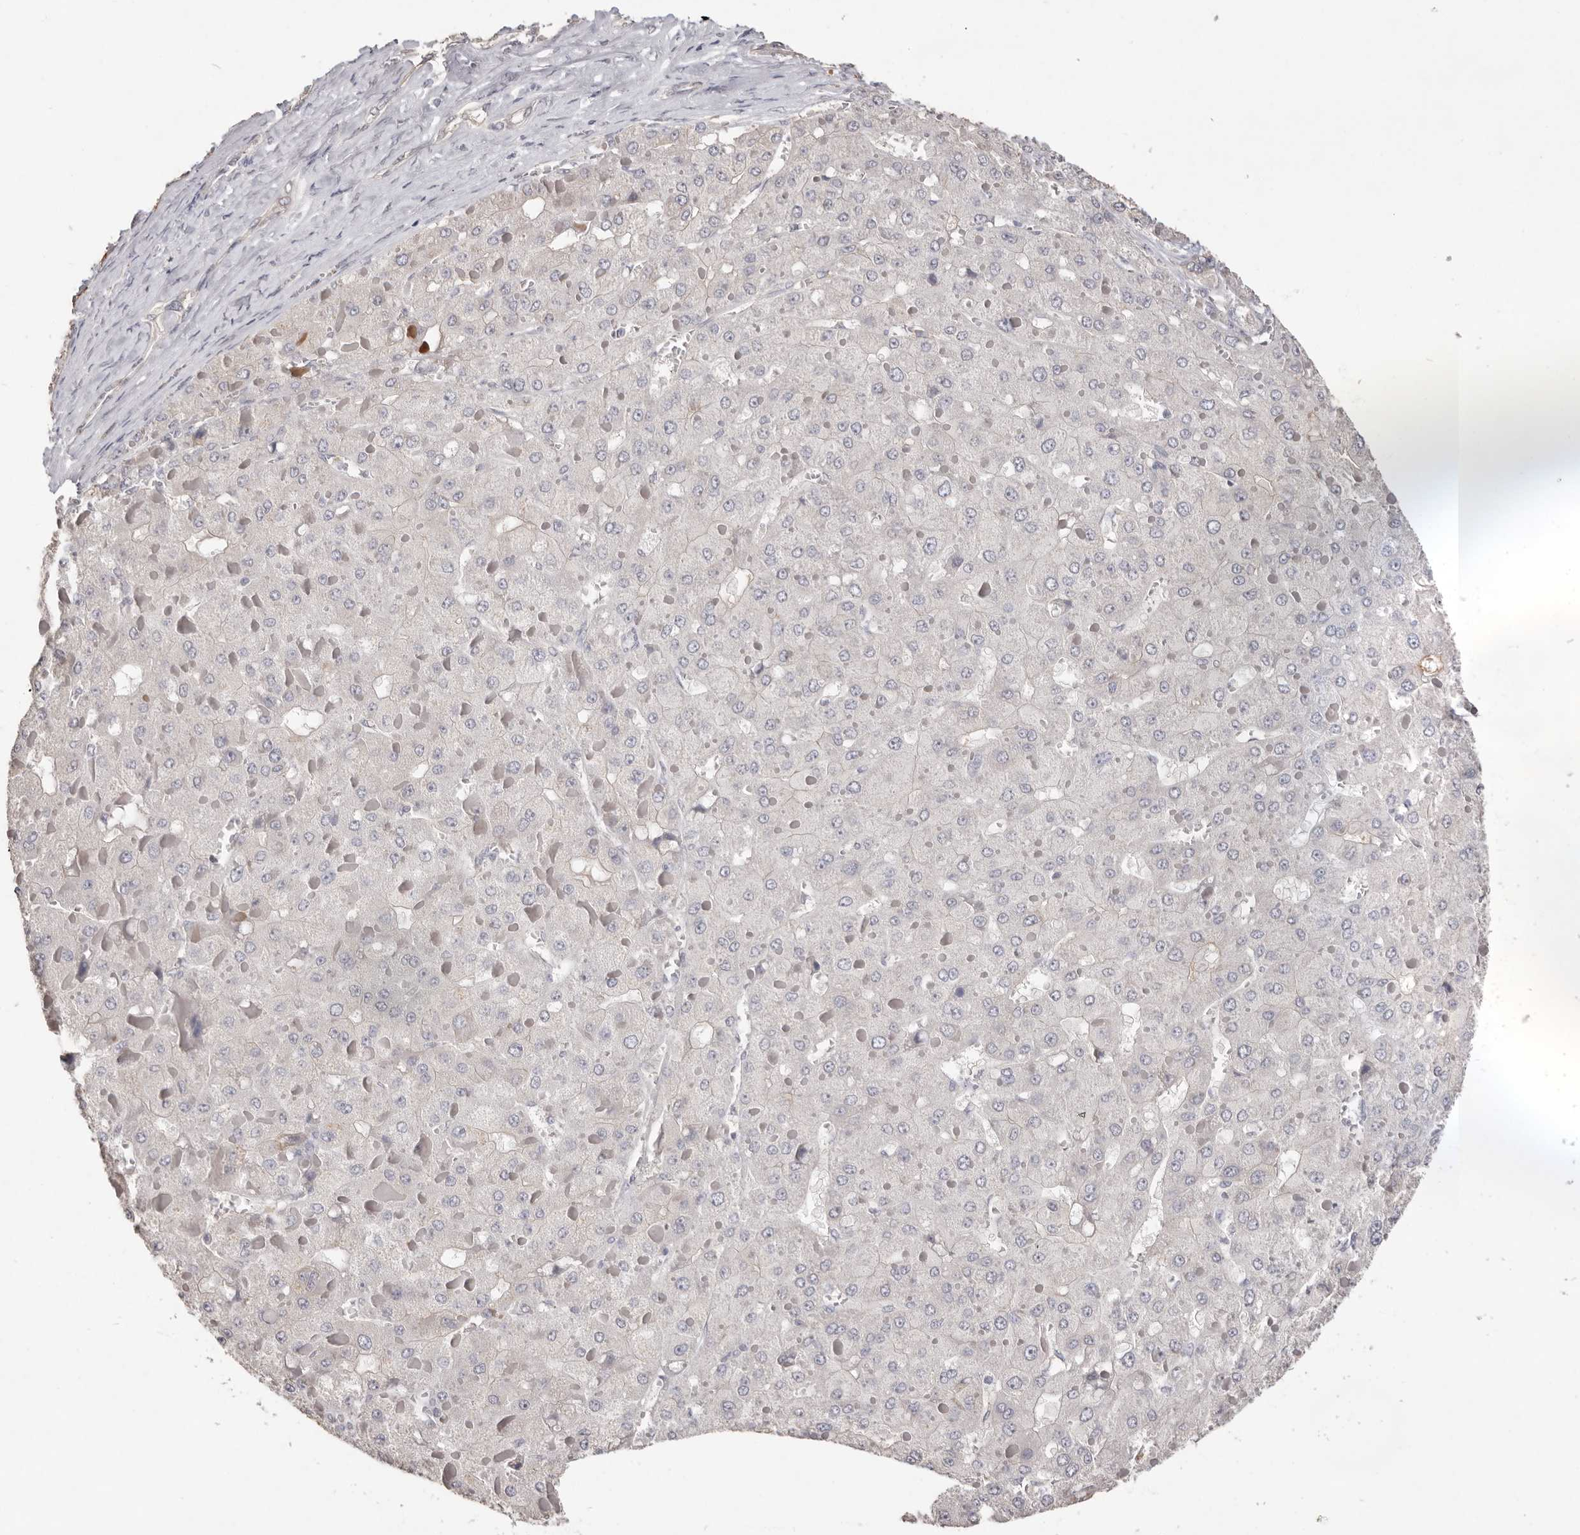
{"staining": {"intensity": "negative", "quantity": "none", "location": "none"}, "tissue": "liver cancer", "cell_type": "Tumor cells", "image_type": "cancer", "snomed": [{"axis": "morphology", "description": "Carcinoma, Hepatocellular, NOS"}, {"axis": "topography", "description": "Liver"}], "caption": "An image of human liver hepatocellular carcinoma is negative for staining in tumor cells.", "gene": "ZYG11B", "patient": {"sex": "female", "age": 73}}